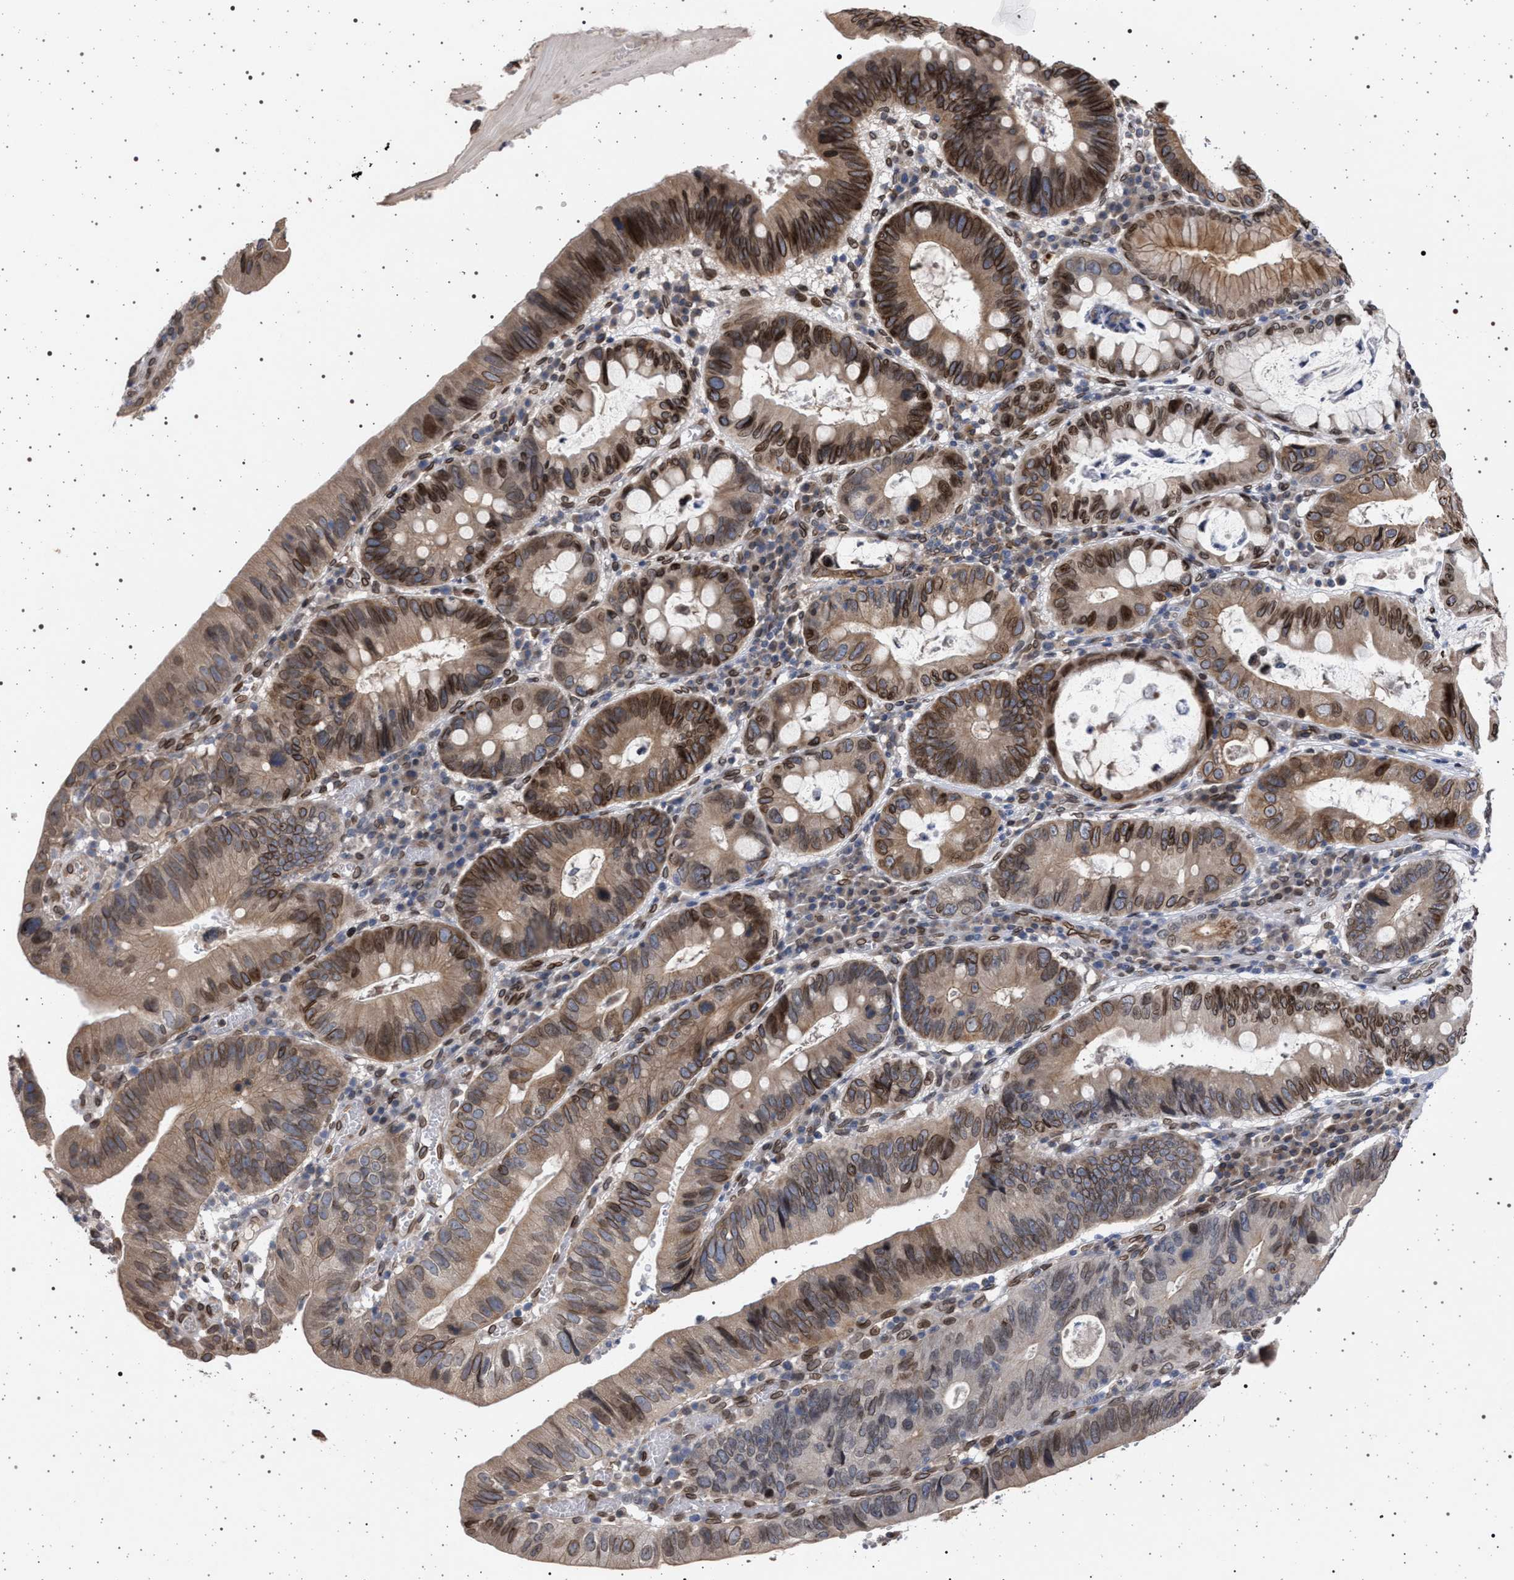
{"staining": {"intensity": "moderate", "quantity": ">75%", "location": "cytoplasmic/membranous,nuclear"}, "tissue": "stomach cancer", "cell_type": "Tumor cells", "image_type": "cancer", "snomed": [{"axis": "morphology", "description": "Adenocarcinoma, NOS"}, {"axis": "topography", "description": "Stomach"}], "caption": "Stomach adenocarcinoma stained with a brown dye displays moderate cytoplasmic/membranous and nuclear positive positivity in about >75% of tumor cells.", "gene": "ING2", "patient": {"sex": "male", "age": 59}}